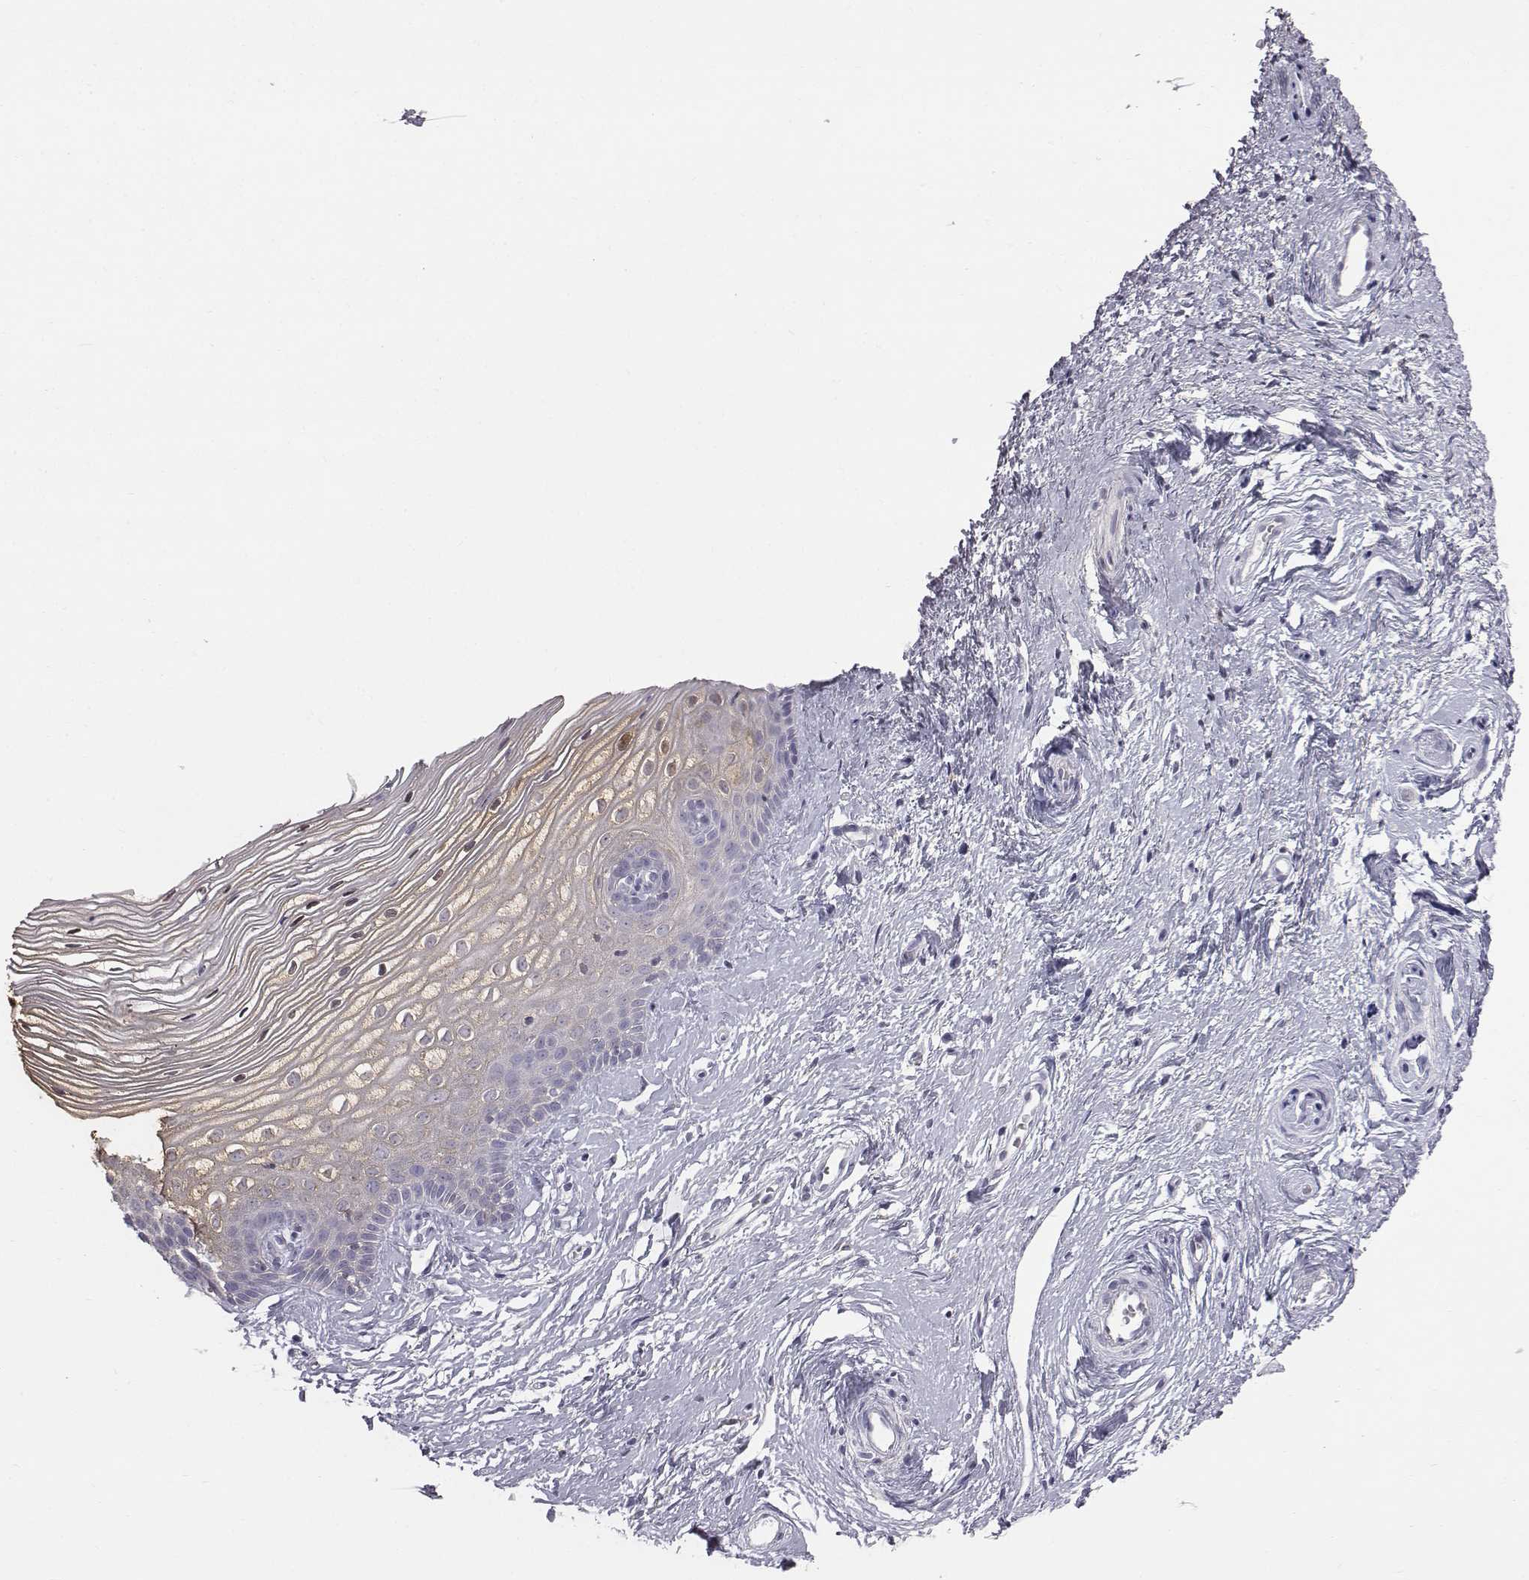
{"staining": {"intensity": "negative", "quantity": "none", "location": "none"}, "tissue": "cervix", "cell_type": "Glandular cells", "image_type": "normal", "snomed": [{"axis": "morphology", "description": "Normal tissue, NOS"}, {"axis": "topography", "description": "Cervix"}], "caption": "The photomicrograph exhibits no significant staining in glandular cells of cervix. (Stains: DAB immunohistochemistry (IHC) with hematoxylin counter stain, Microscopy: brightfield microscopy at high magnification).", "gene": "C6orf58", "patient": {"sex": "female", "age": 40}}